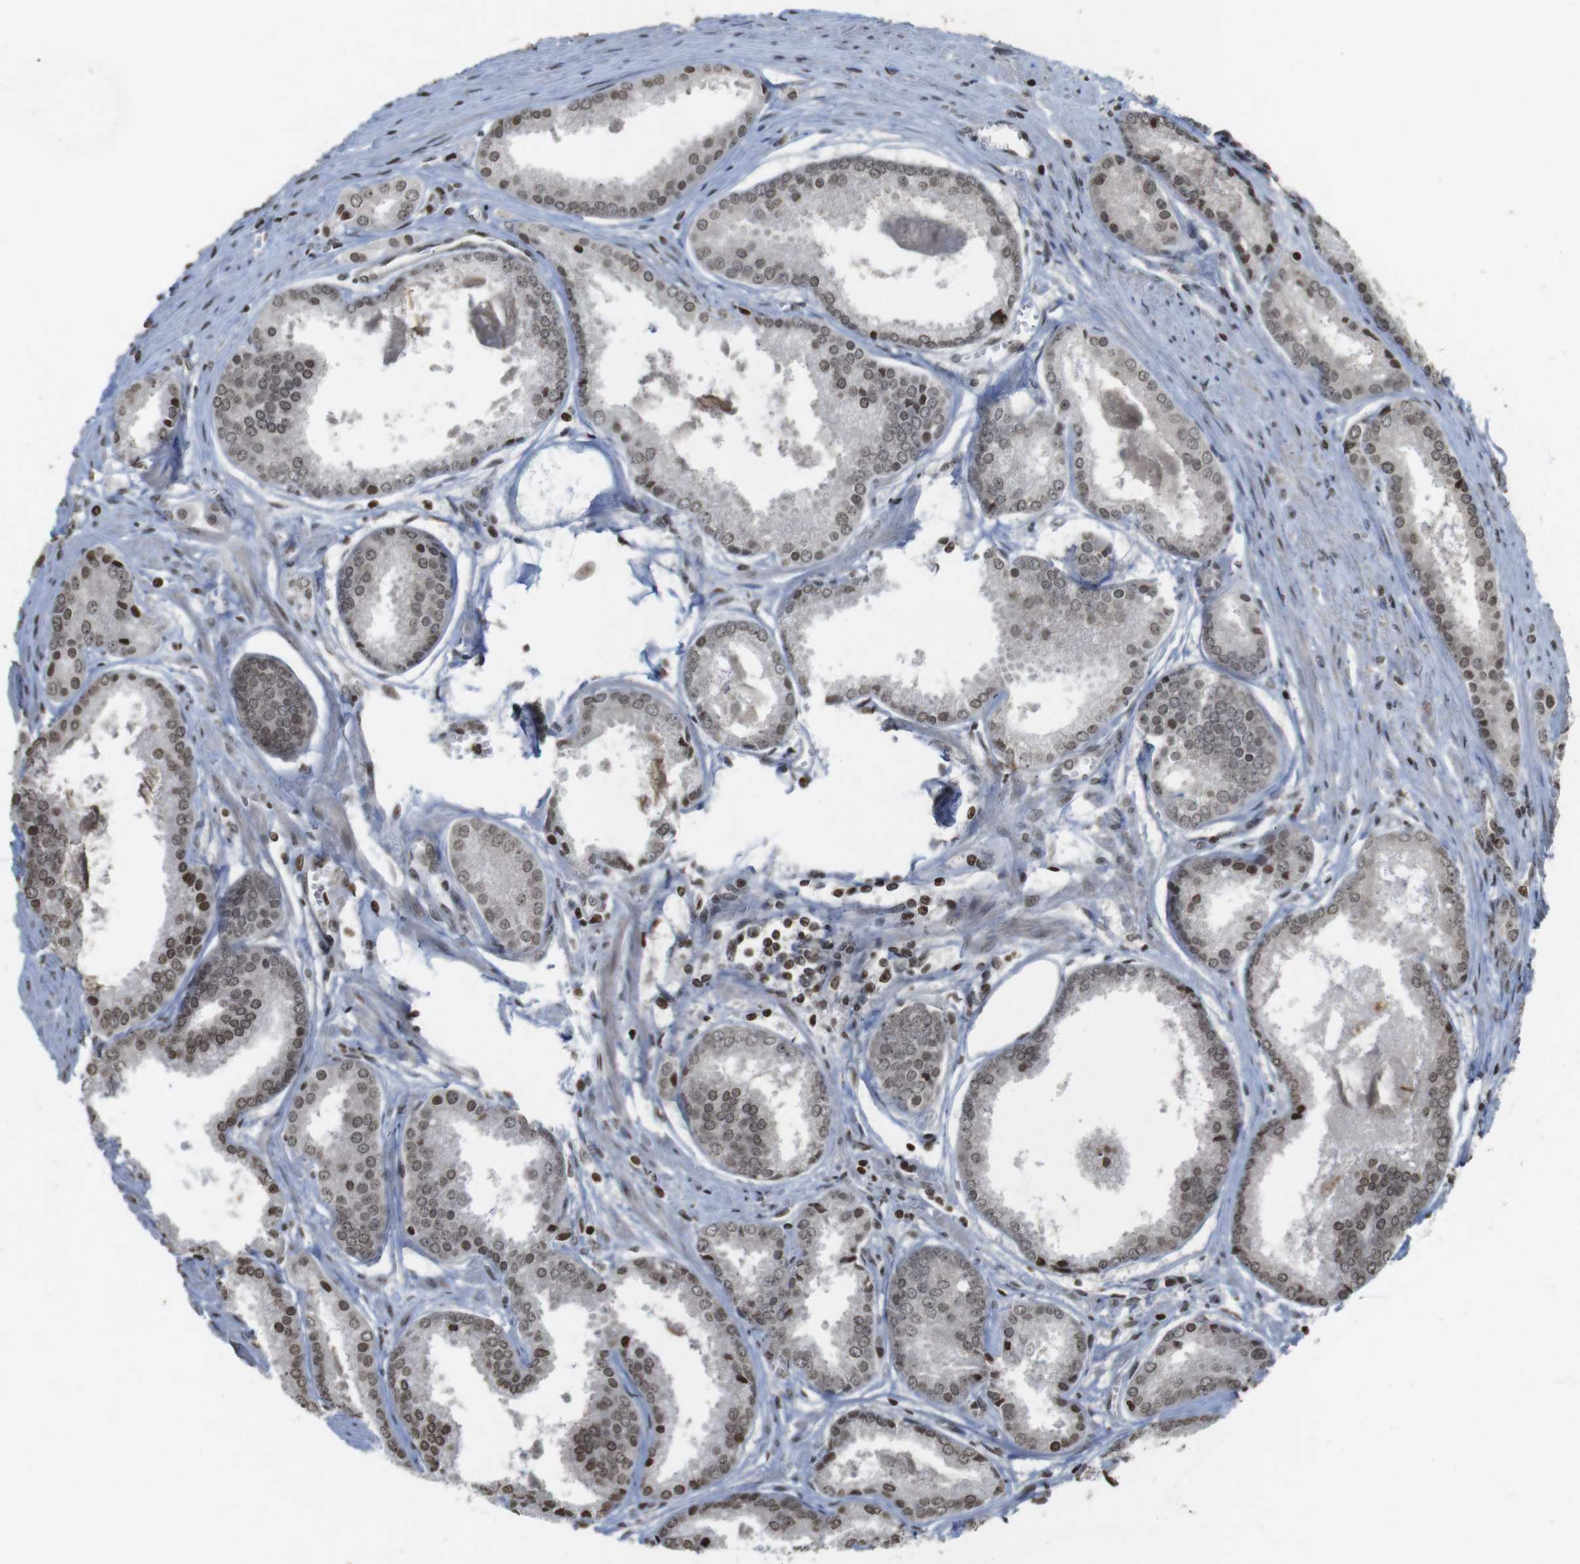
{"staining": {"intensity": "weak", "quantity": ">75%", "location": "nuclear"}, "tissue": "prostate cancer", "cell_type": "Tumor cells", "image_type": "cancer", "snomed": [{"axis": "morphology", "description": "Adenocarcinoma, Low grade"}, {"axis": "topography", "description": "Prostate"}], "caption": "Human adenocarcinoma (low-grade) (prostate) stained with a brown dye displays weak nuclear positive expression in approximately >75% of tumor cells.", "gene": "FOXA3", "patient": {"sex": "male", "age": 64}}